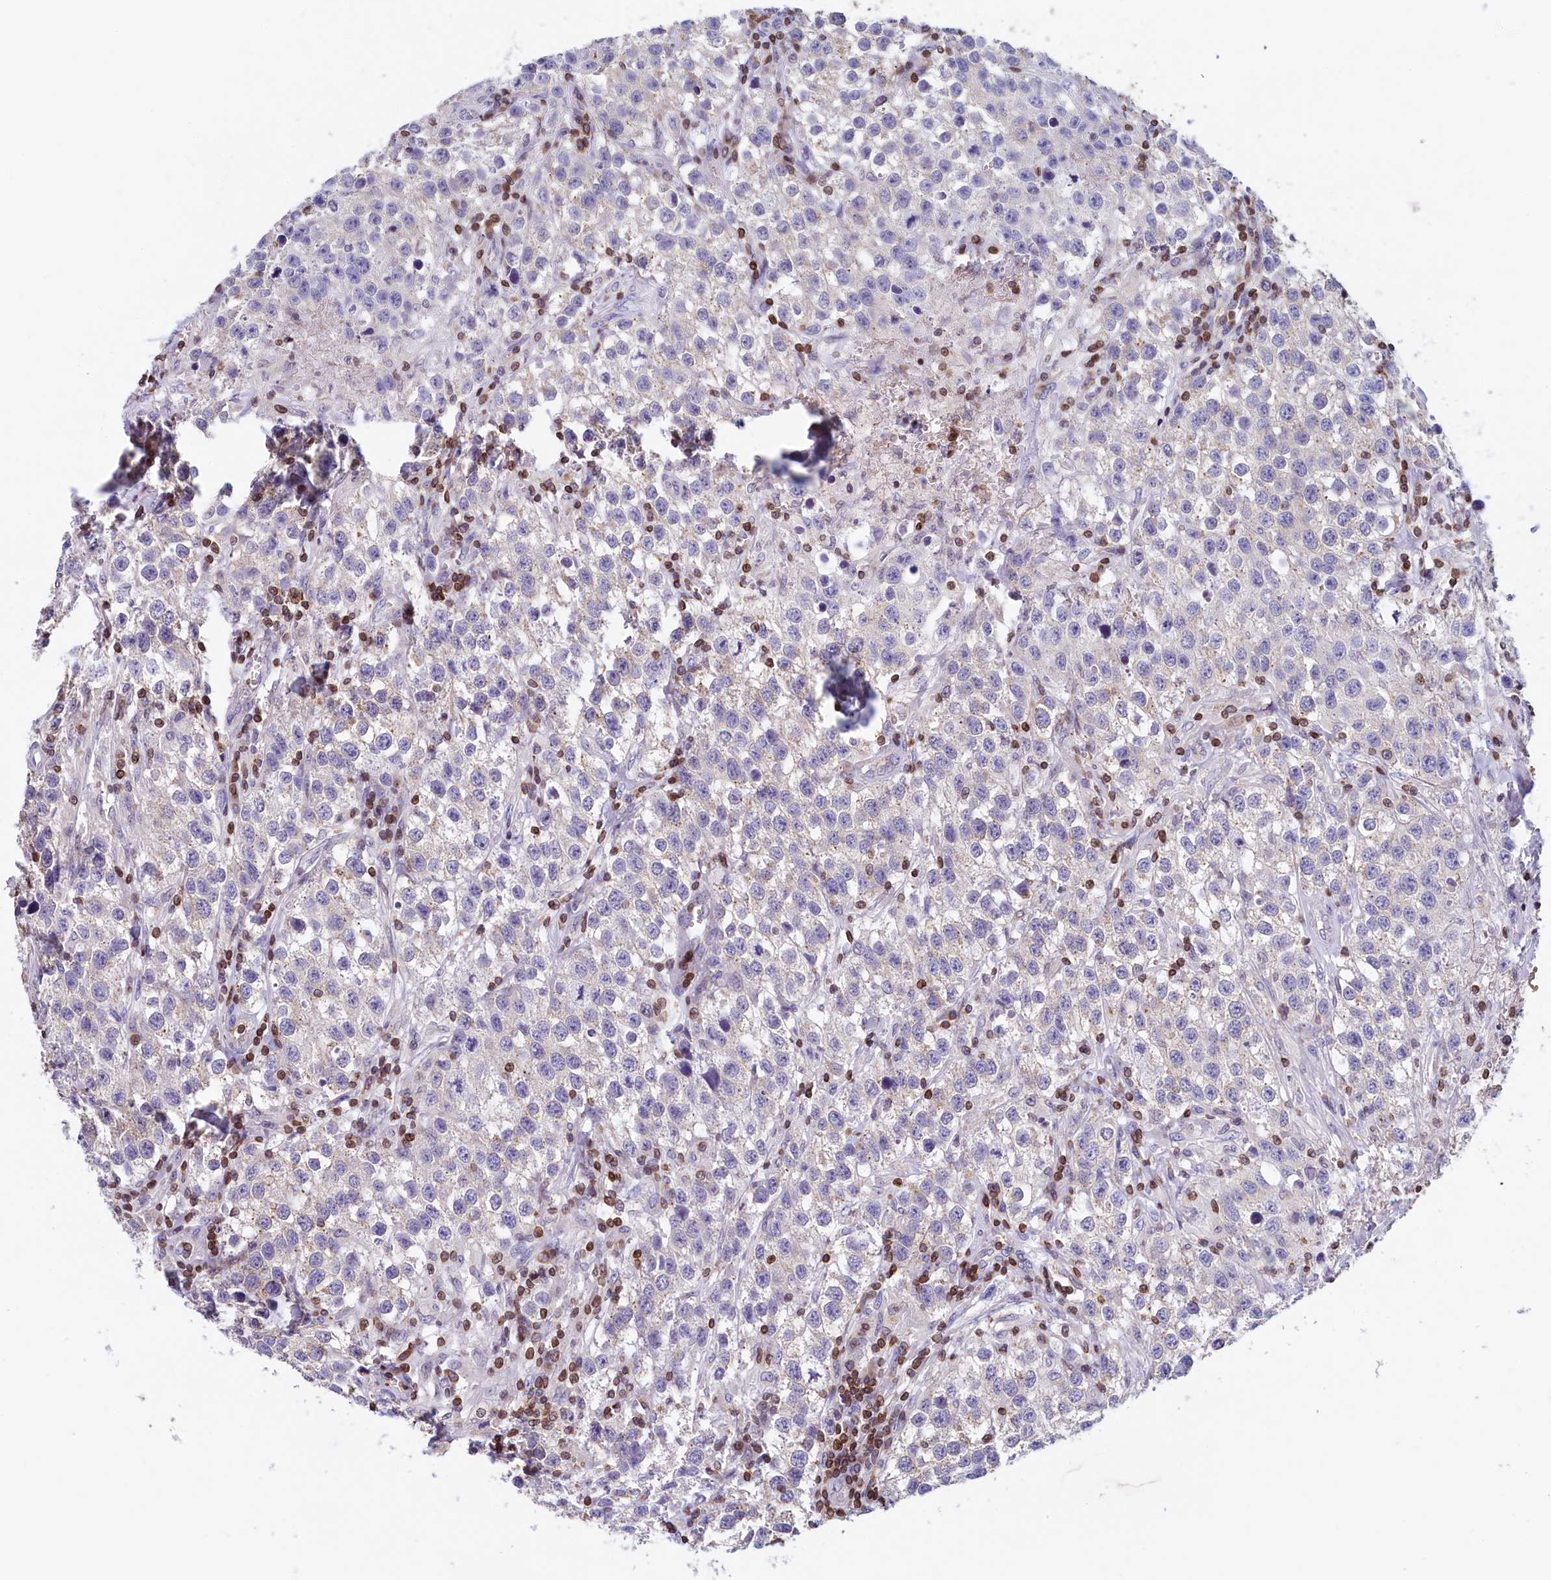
{"staining": {"intensity": "negative", "quantity": "none", "location": "none"}, "tissue": "testis cancer", "cell_type": "Tumor cells", "image_type": "cancer", "snomed": [{"axis": "morphology", "description": "Seminoma, NOS"}, {"axis": "morphology", "description": "Carcinoma, Embryonal, NOS"}, {"axis": "topography", "description": "Testis"}], "caption": "IHC image of testis cancer (seminoma) stained for a protein (brown), which reveals no staining in tumor cells.", "gene": "TRAF3IP3", "patient": {"sex": "male", "age": 43}}